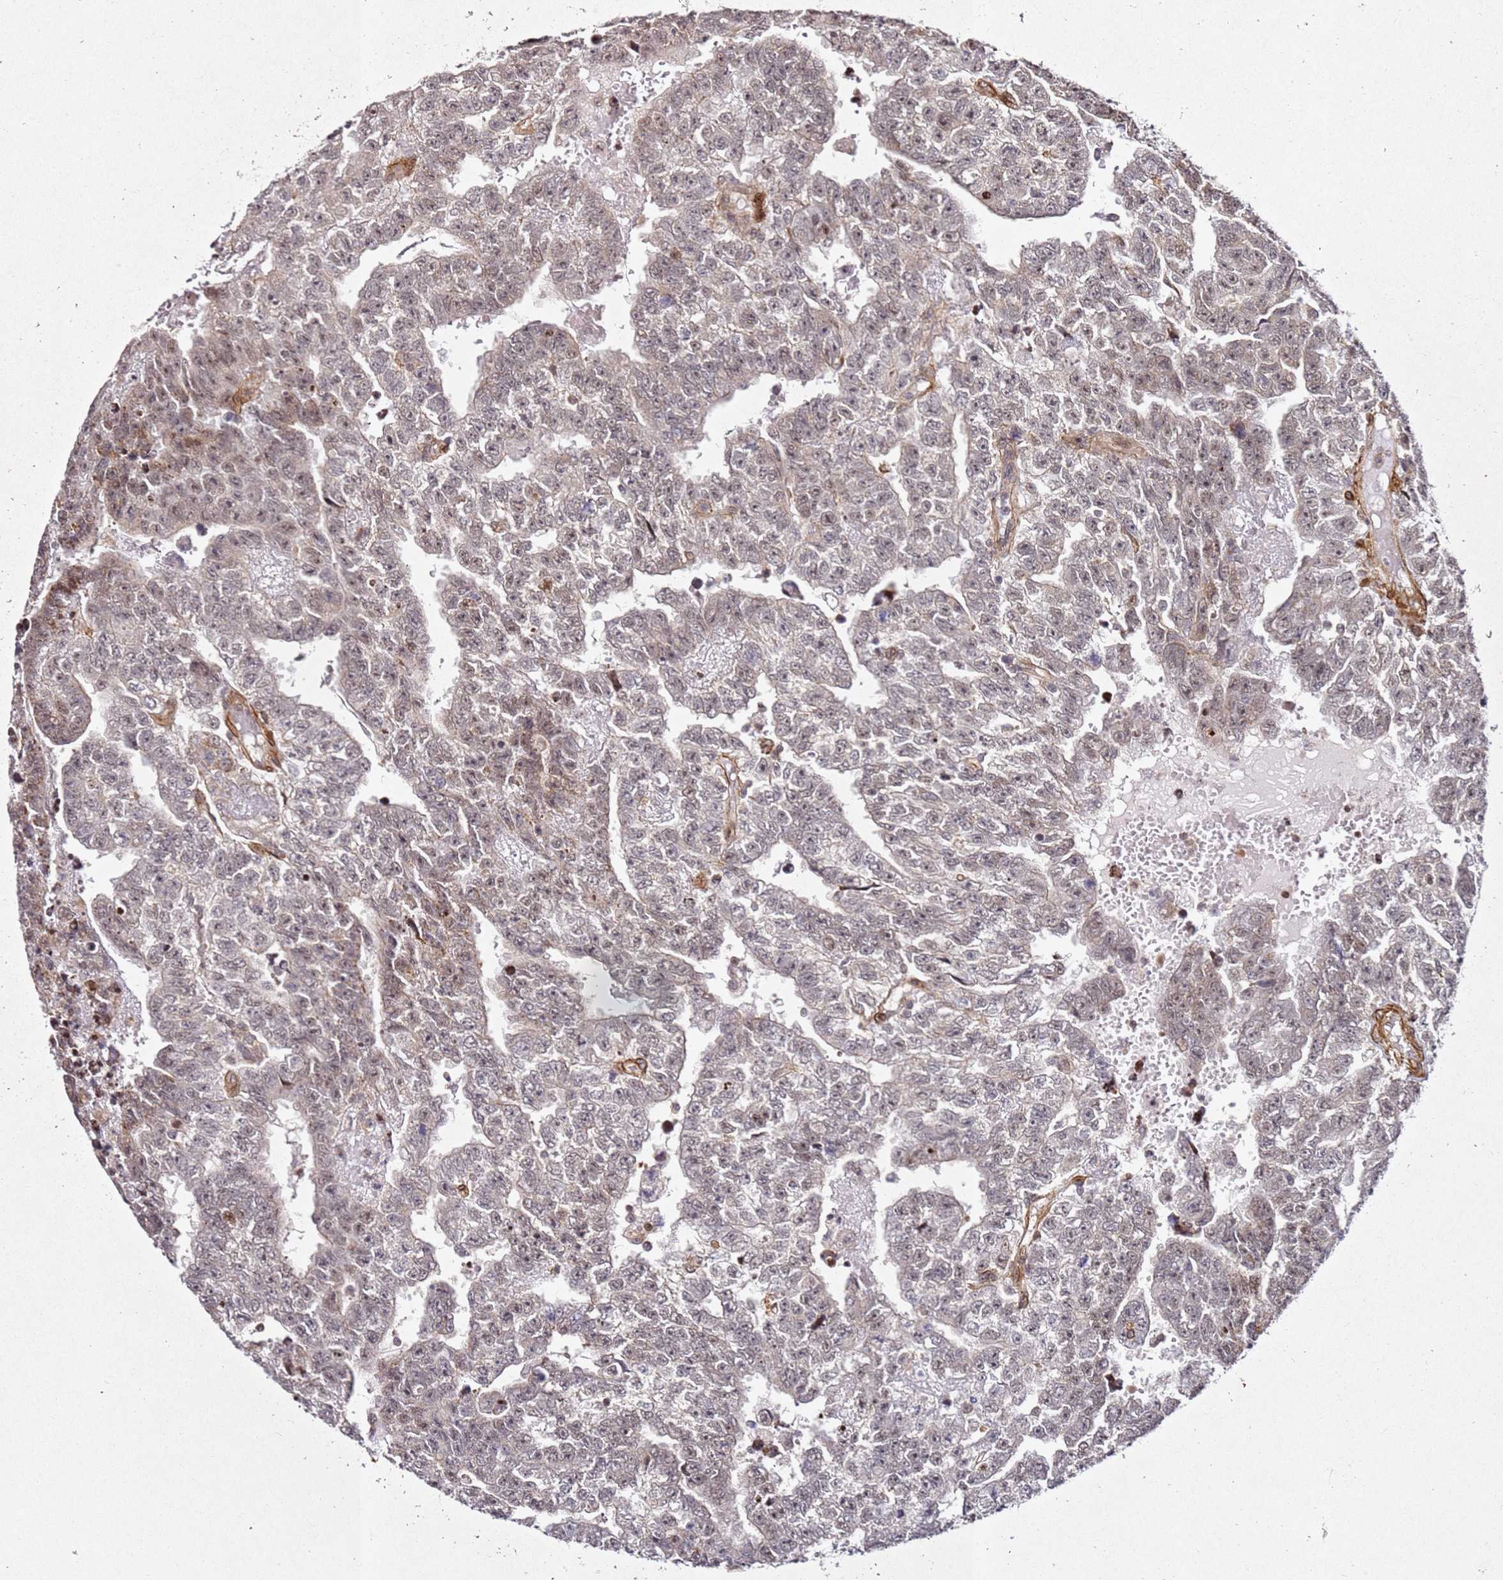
{"staining": {"intensity": "weak", "quantity": "25%-75%", "location": "nuclear"}, "tissue": "testis cancer", "cell_type": "Tumor cells", "image_type": "cancer", "snomed": [{"axis": "morphology", "description": "Carcinoma, Embryonal, NOS"}, {"axis": "topography", "description": "Testis"}], "caption": "Testis embryonal carcinoma stained with a brown dye displays weak nuclear positive expression in approximately 25%-75% of tumor cells.", "gene": "ZNF296", "patient": {"sex": "male", "age": 25}}